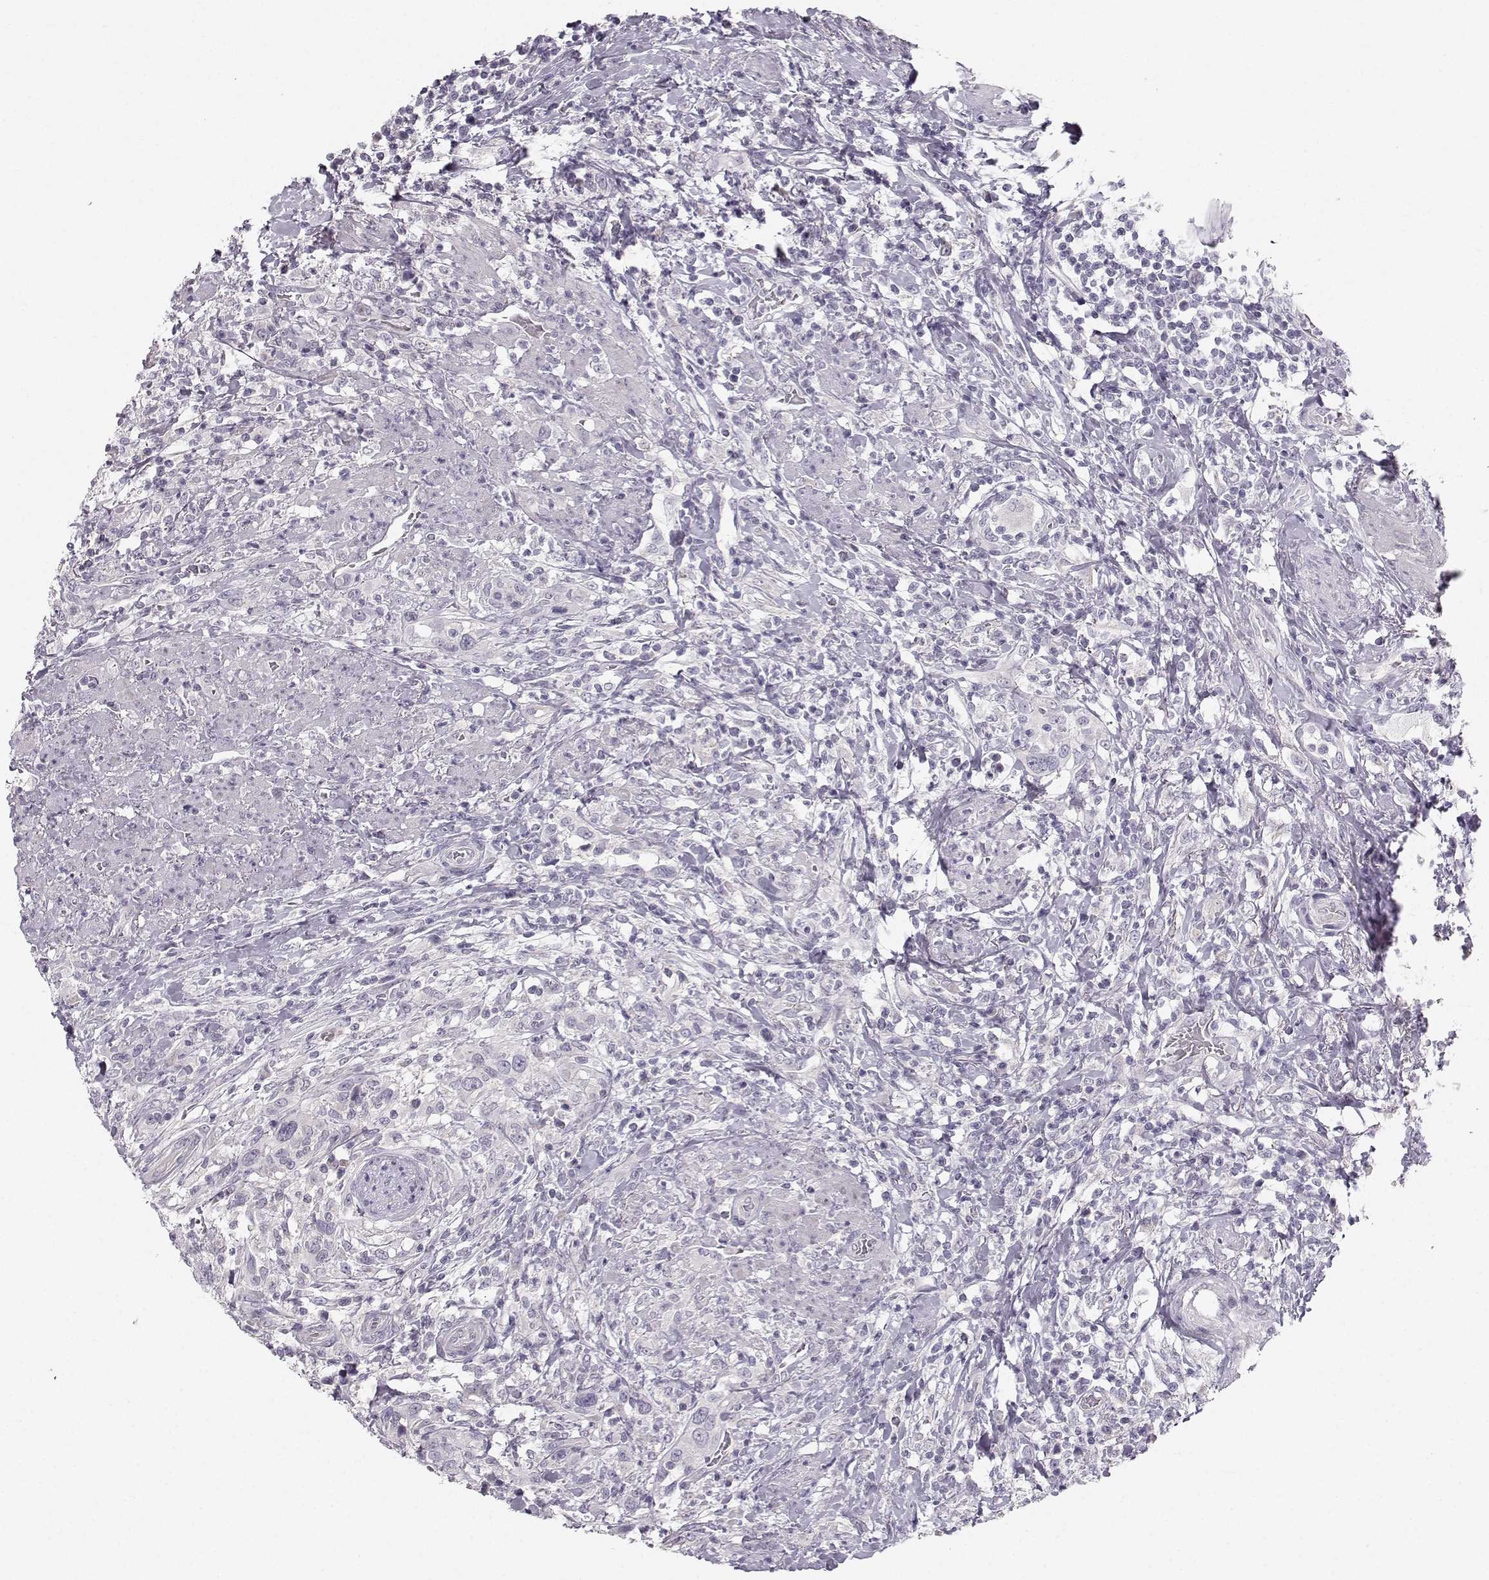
{"staining": {"intensity": "negative", "quantity": "none", "location": "none"}, "tissue": "urothelial cancer", "cell_type": "Tumor cells", "image_type": "cancer", "snomed": [{"axis": "morphology", "description": "Urothelial carcinoma, NOS"}, {"axis": "morphology", "description": "Urothelial carcinoma, High grade"}, {"axis": "topography", "description": "Urinary bladder"}], "caption": "DAB immunohistochemical staining of urothelial cancer exhibits no significant staining in tumor cells.", "gene": "OIP5", "patient": {"sex": "female", "age": 64}}